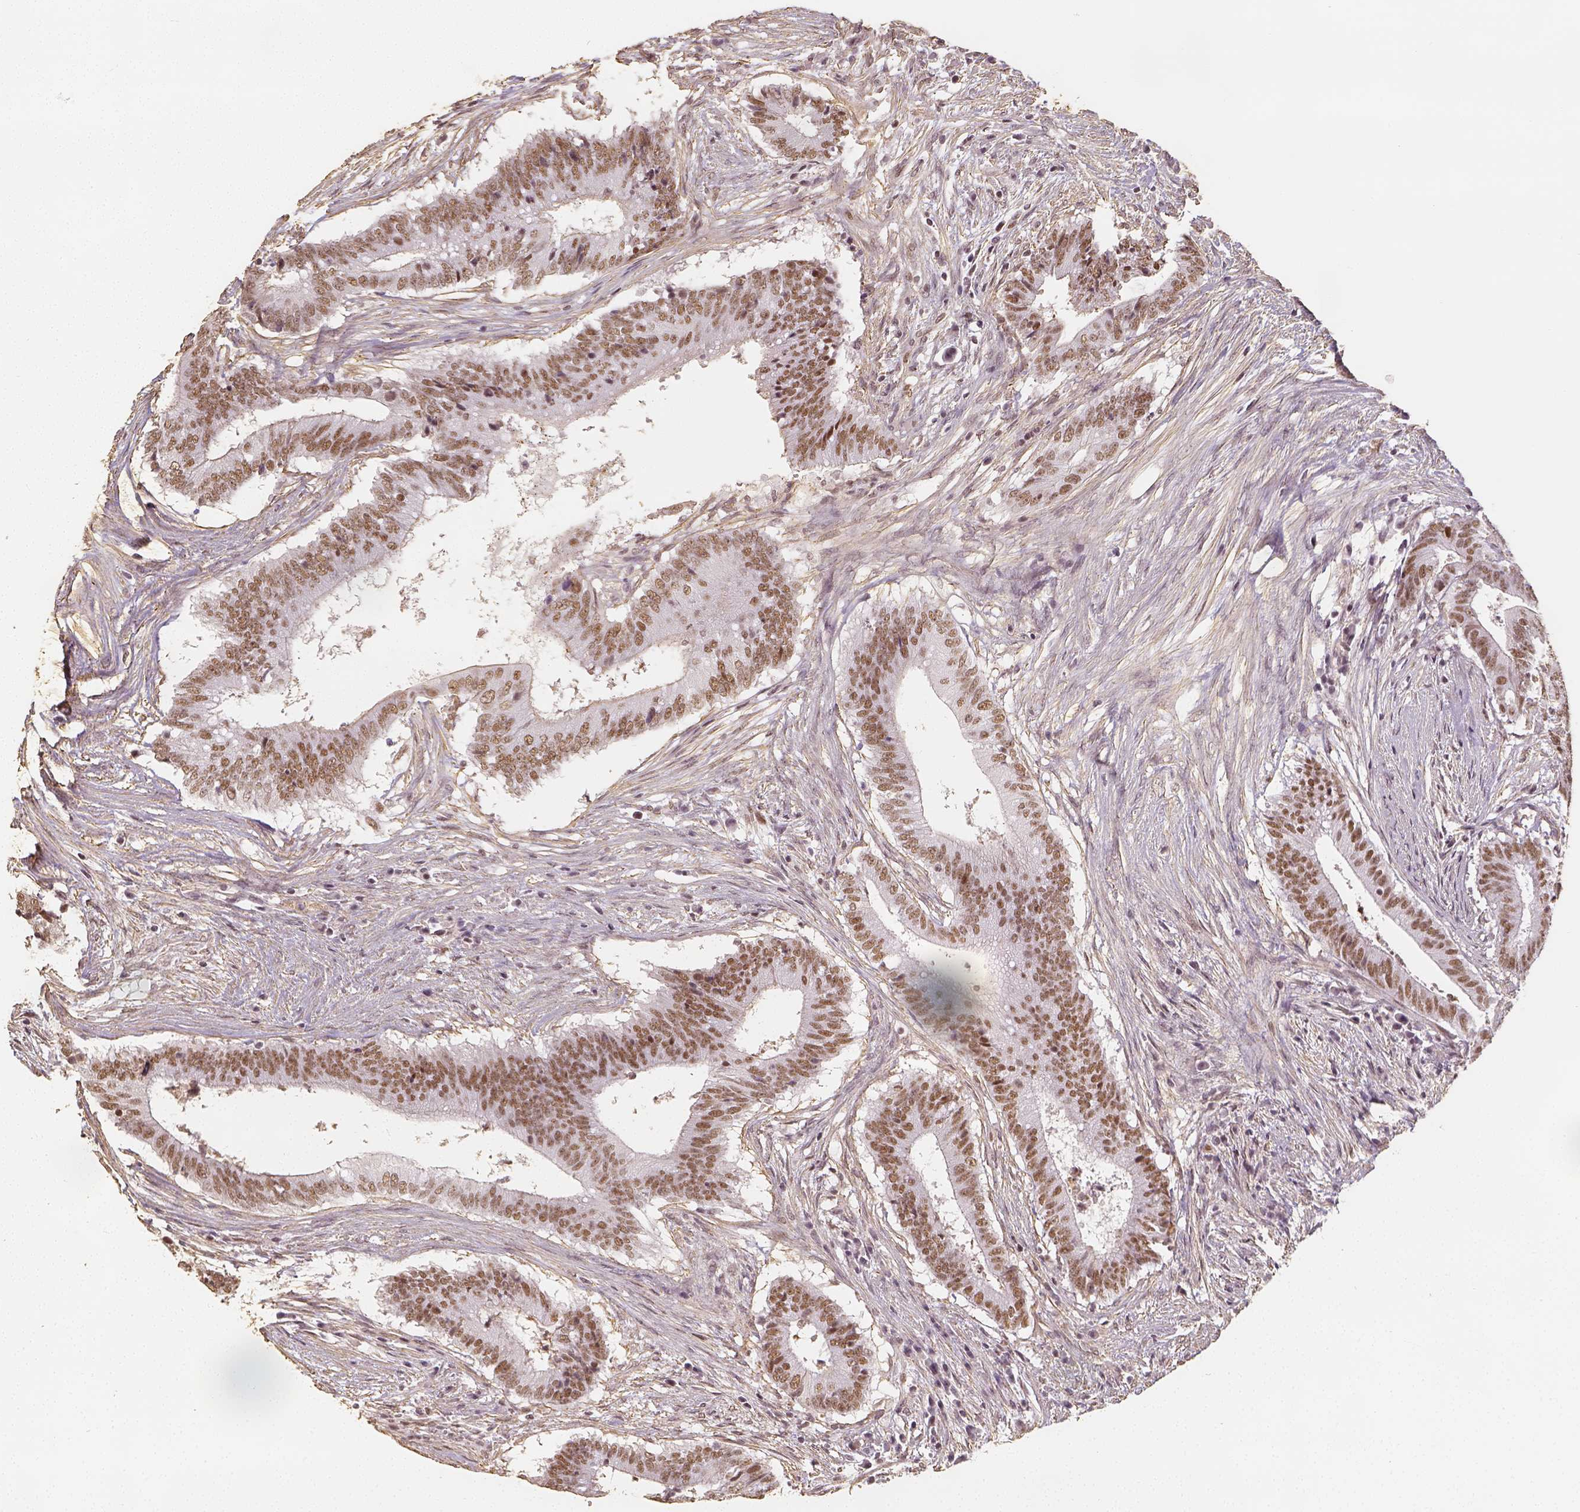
{"staining": {"intensity": "moderate", "quantity": ">75%", "location": "nuclear"}, "tissue": "colorectal cancer", "cell_type": "Tumor cells", "image_type": "cancer", "snomed": [{"axis": "morphology", "description": "Adenocarcinoma, NOS"}, {"axis": "topography", "description": "Colon"}], "caption": "An immunohistochemistry (IHC) photomicrograph of tumor tissue is shown. Protein staining in brown labels moderate nuclear positivity in colorectal cancer within tumor cells. (DAB (3,3'-diaminobenzidine) IHC with brightfield microscopy, high magnification).", "gene": "HDAC1", "patient": {"sex": "female", "age": 43}}